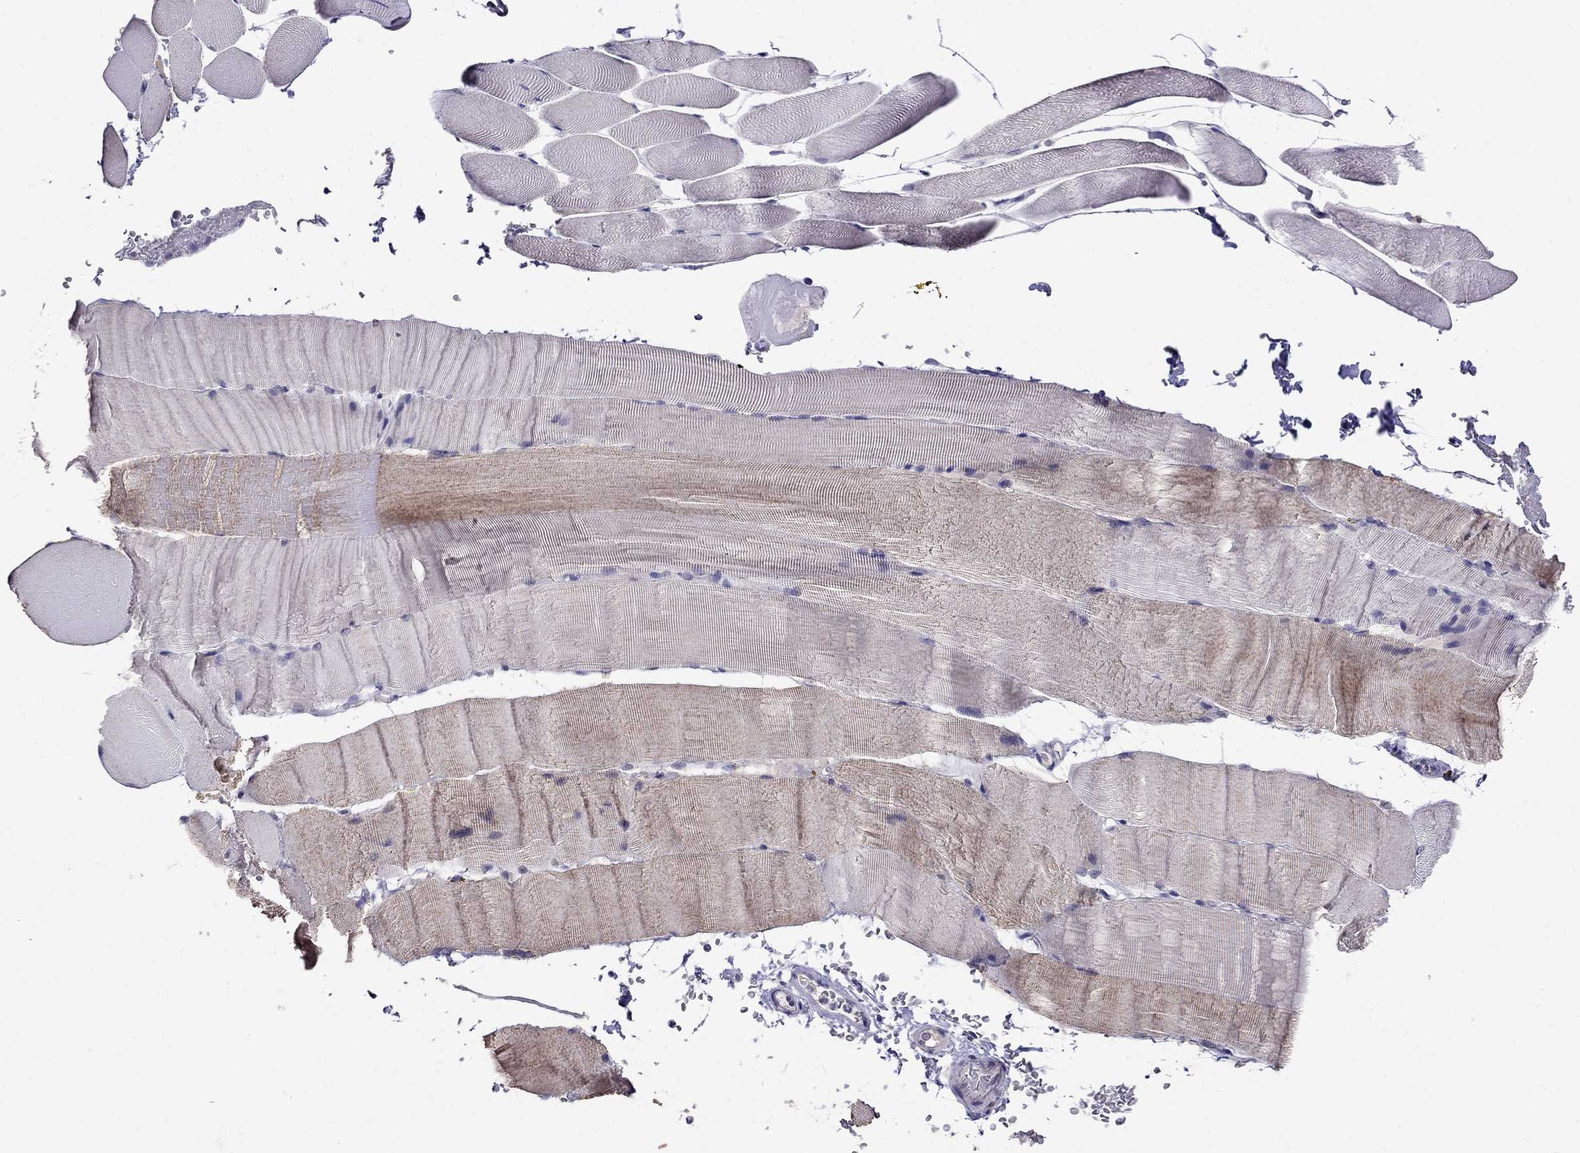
{"staining": {"intensity": "negative", "quantity": "none", "location": "none"}, "tissue": "skeletal muscle", "cell_type": "Myocytes", "image_type": "normal", "snomed": [{"axis": "morphology", "description": "Normal tissue, NOS"}, {"axis": "topography", "description": "Skeletal muscle"}], "caption": "Immunohistochemical staining of normal skeletal muscle exhibits no significant staining in myocytes.", "gene": "CD8B", "patient": {"sex": "female", "age": 37}}